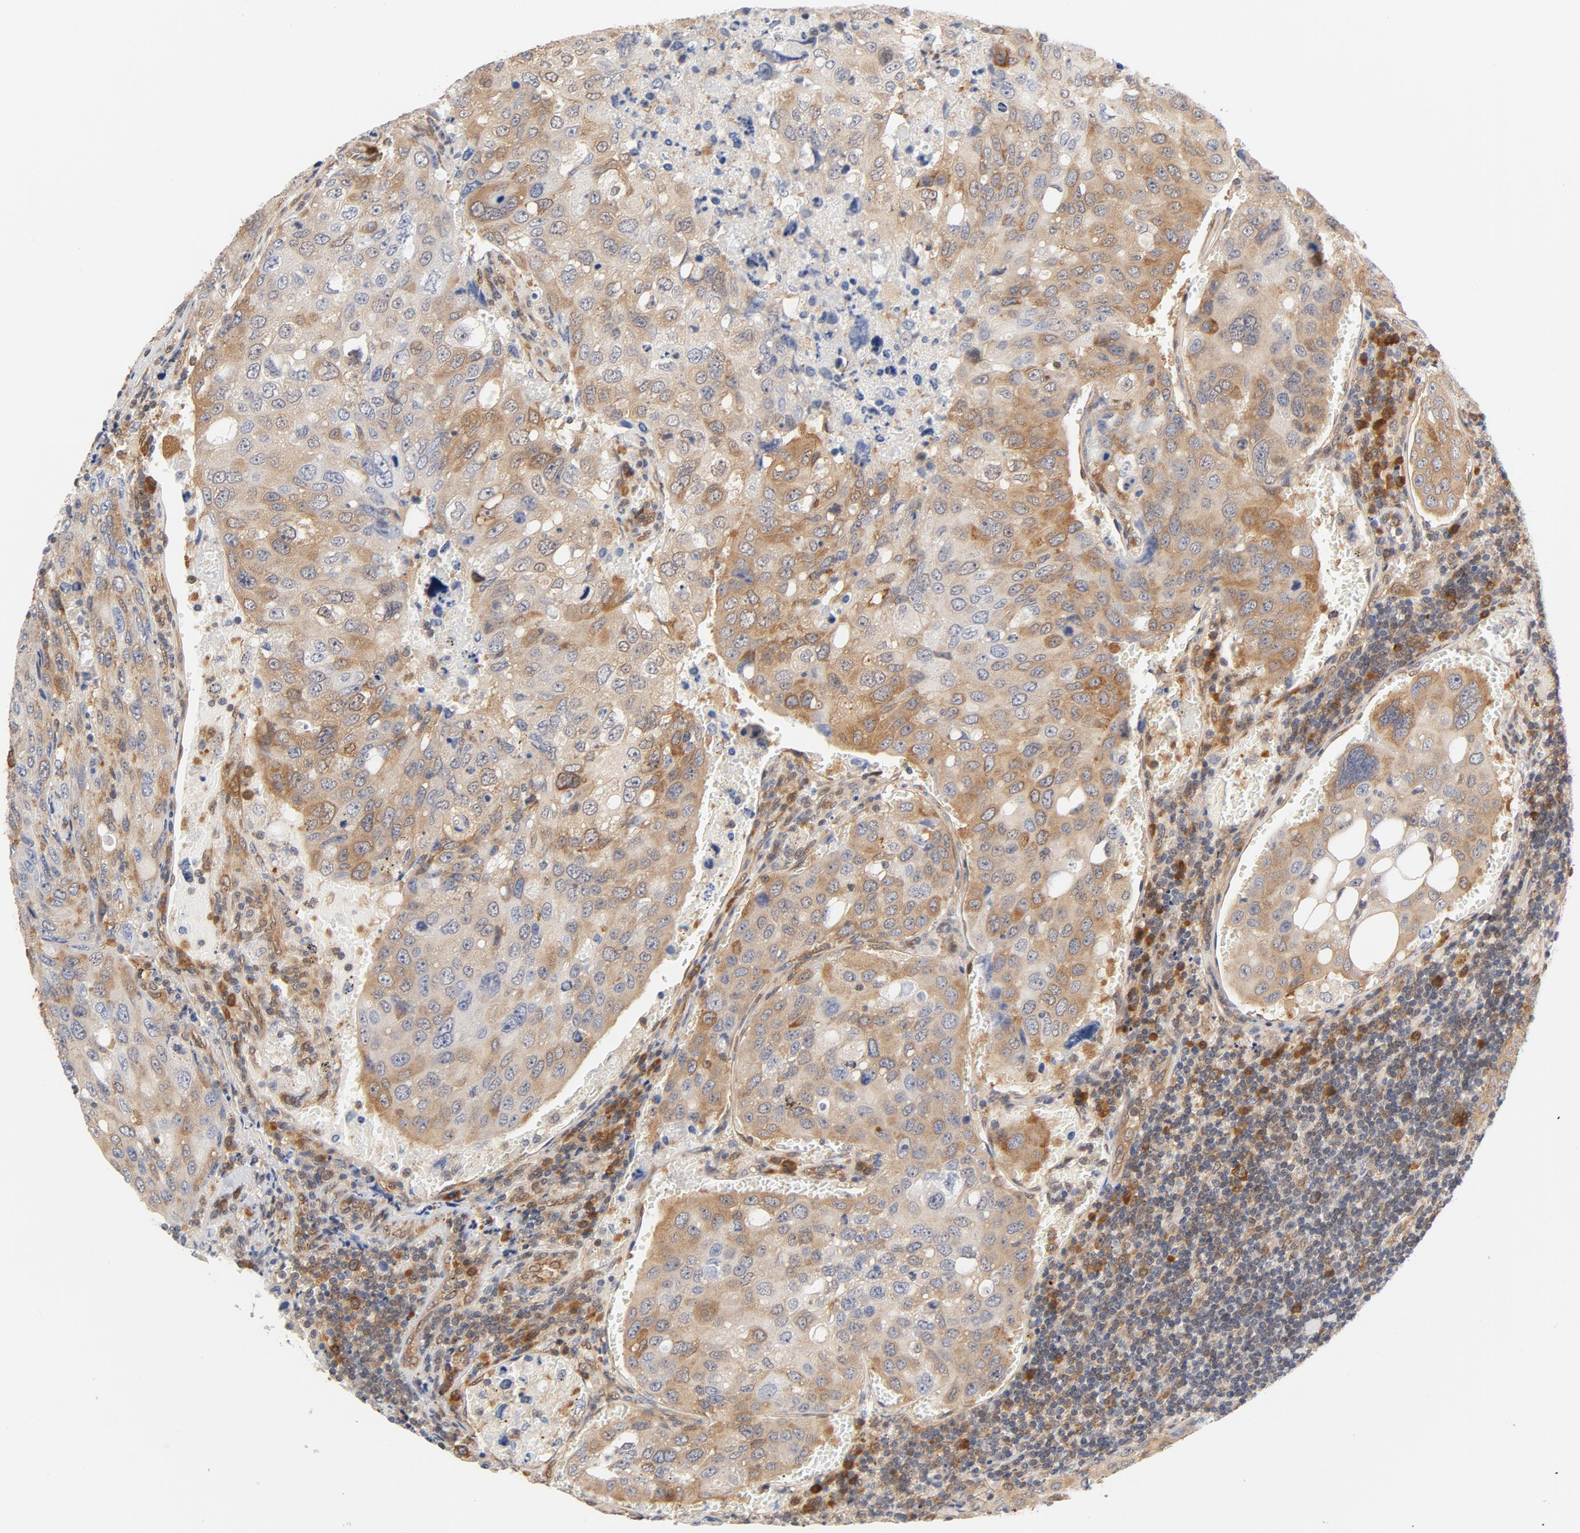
{"staining": {"intensity": "moderate", "quantity": ">75%", "location": "cytoplasmic/membranous"}, "tissue": "urothelial cancer", "cell_type": "Tumor cells", "image_type": "cancer", "snomed": [{"axis": "morphology", "description": "Urothelial carcinoma, High grade"}, {"axis": "topography", "description": "Lymph node"}, {"axis": "topography", "description": "Urinary bladder"}], "caption": "Protein staining by immunohistochemistry exhibits moderate cytoplasmic/membranous positivity in about >75% of tumor cells in urothelial cancer. (IHC, brightfield microscopy, high magnification).", "gene": "EIF4E", "patient": {"sex": "male", "age": 51}}